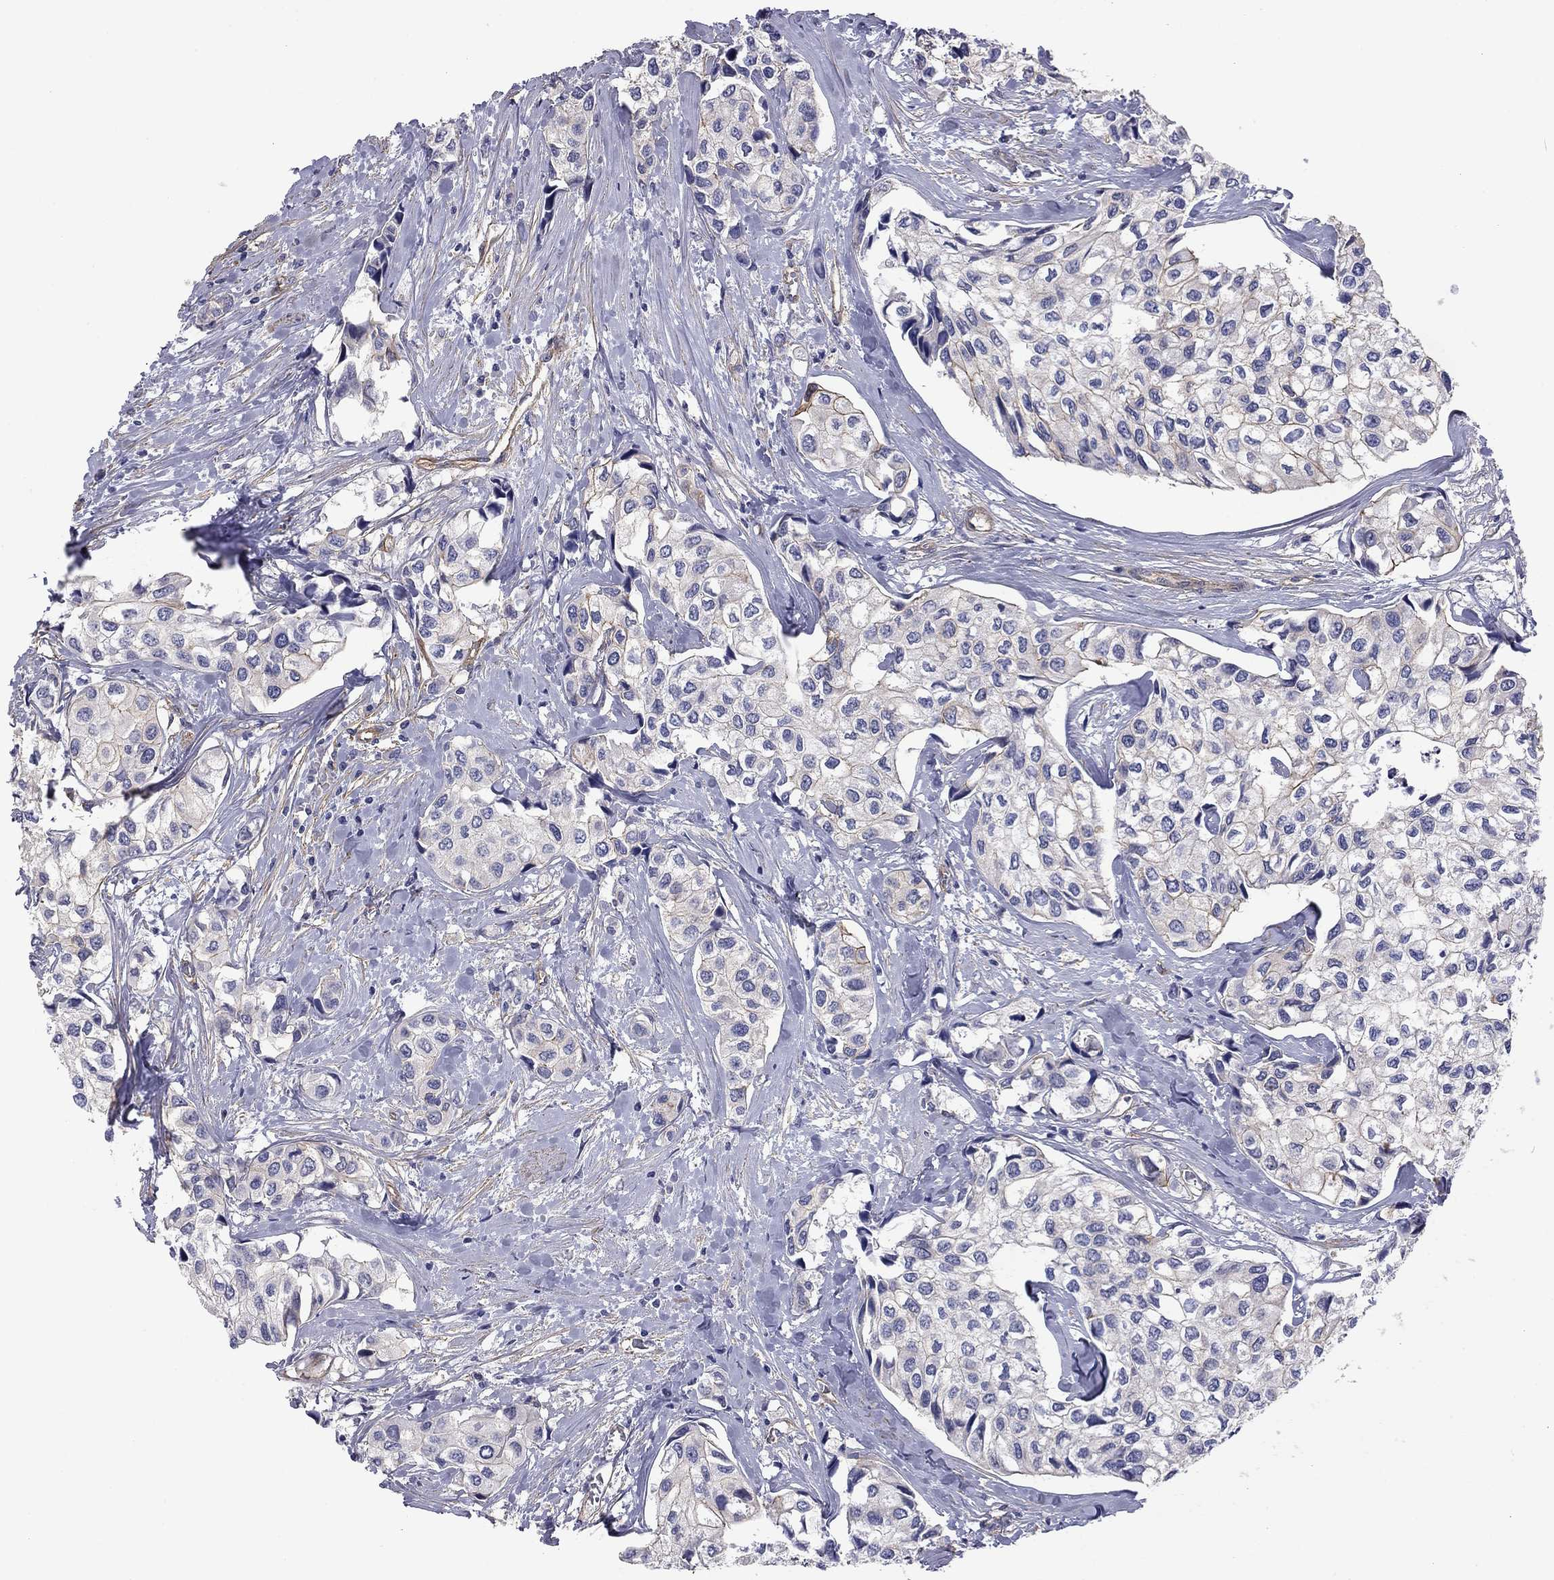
{"staining": {"intensity": "negative", "quantity": "none", "location": "none"}, "tissue": "urothelial cancer", "cell_type": "Tumor cells", "image_type": "cancer", "snomed": [{"axis": "morphology", "description": "Urothelial carcinoma, High grade"}, {"axis": "topography", "description": "Urinary bladder"}], "caption": "Micrograph shows no significant protein staining in tumor cells of urothelial cancer. (DAB (3,3'-diaminobenzidine) immunohistochemistry, high magnification).", "gene": "TCHH", "patient": {"sex": "male", "age": 73}}